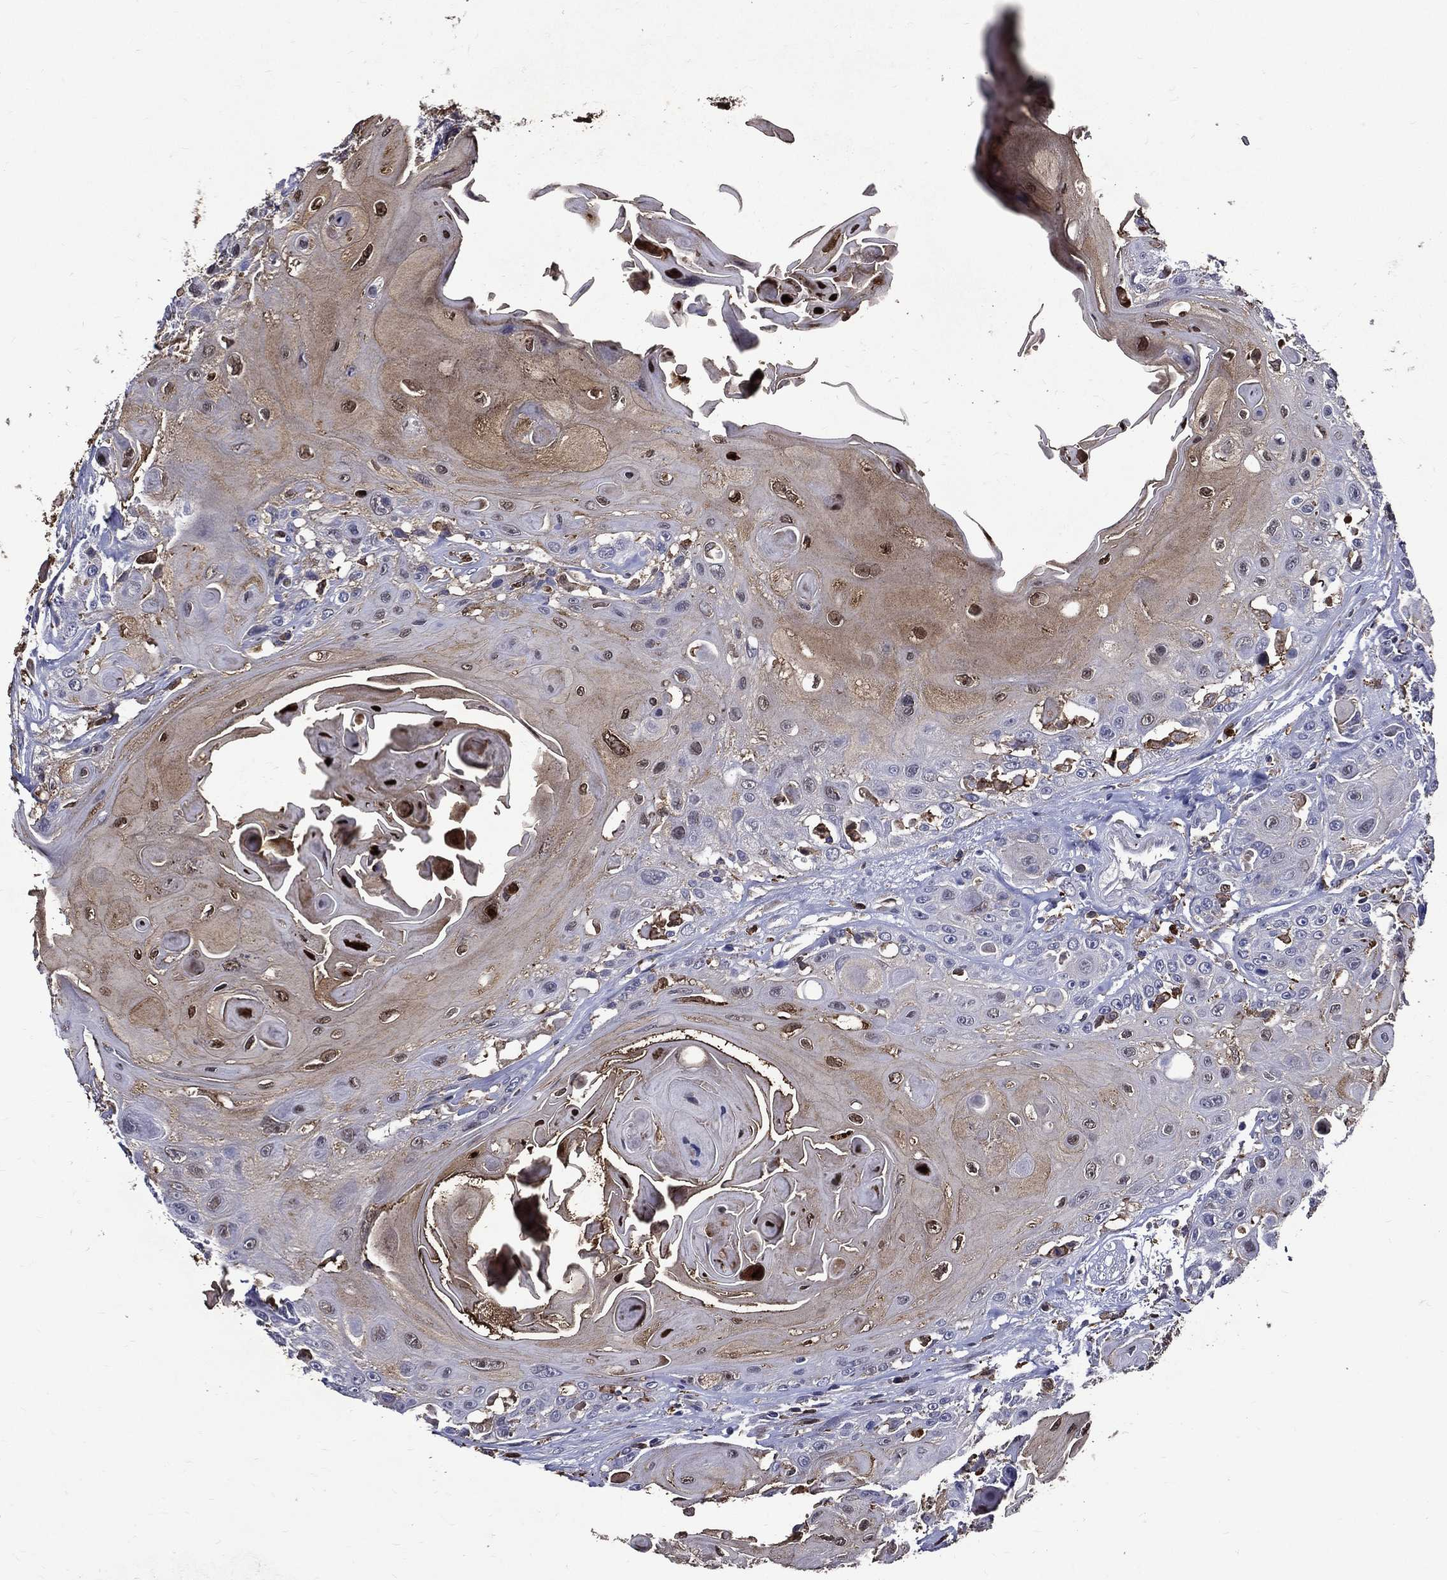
{"staining": {"intensity": "weak", "quantity": "<25%", "location": "cytoplasmic/membranous"}, "tissue": "head and neck cancer", "cell_type": "Tumor cells", "image_type": "cancer", "snomed": [{"axis": "morphology", "description": "Squamous cell carcinoma, NOS"}, {"axis": "topography", "description": "Head-Neck"}], "caption": "This is an immunohistochemistry (IHC) micrograph of human squamous cell carcinoma (head and neck). There is no expression in tumor cells.", "gene": "GPR171", "patient": {"sex": "female", "age": 59}}